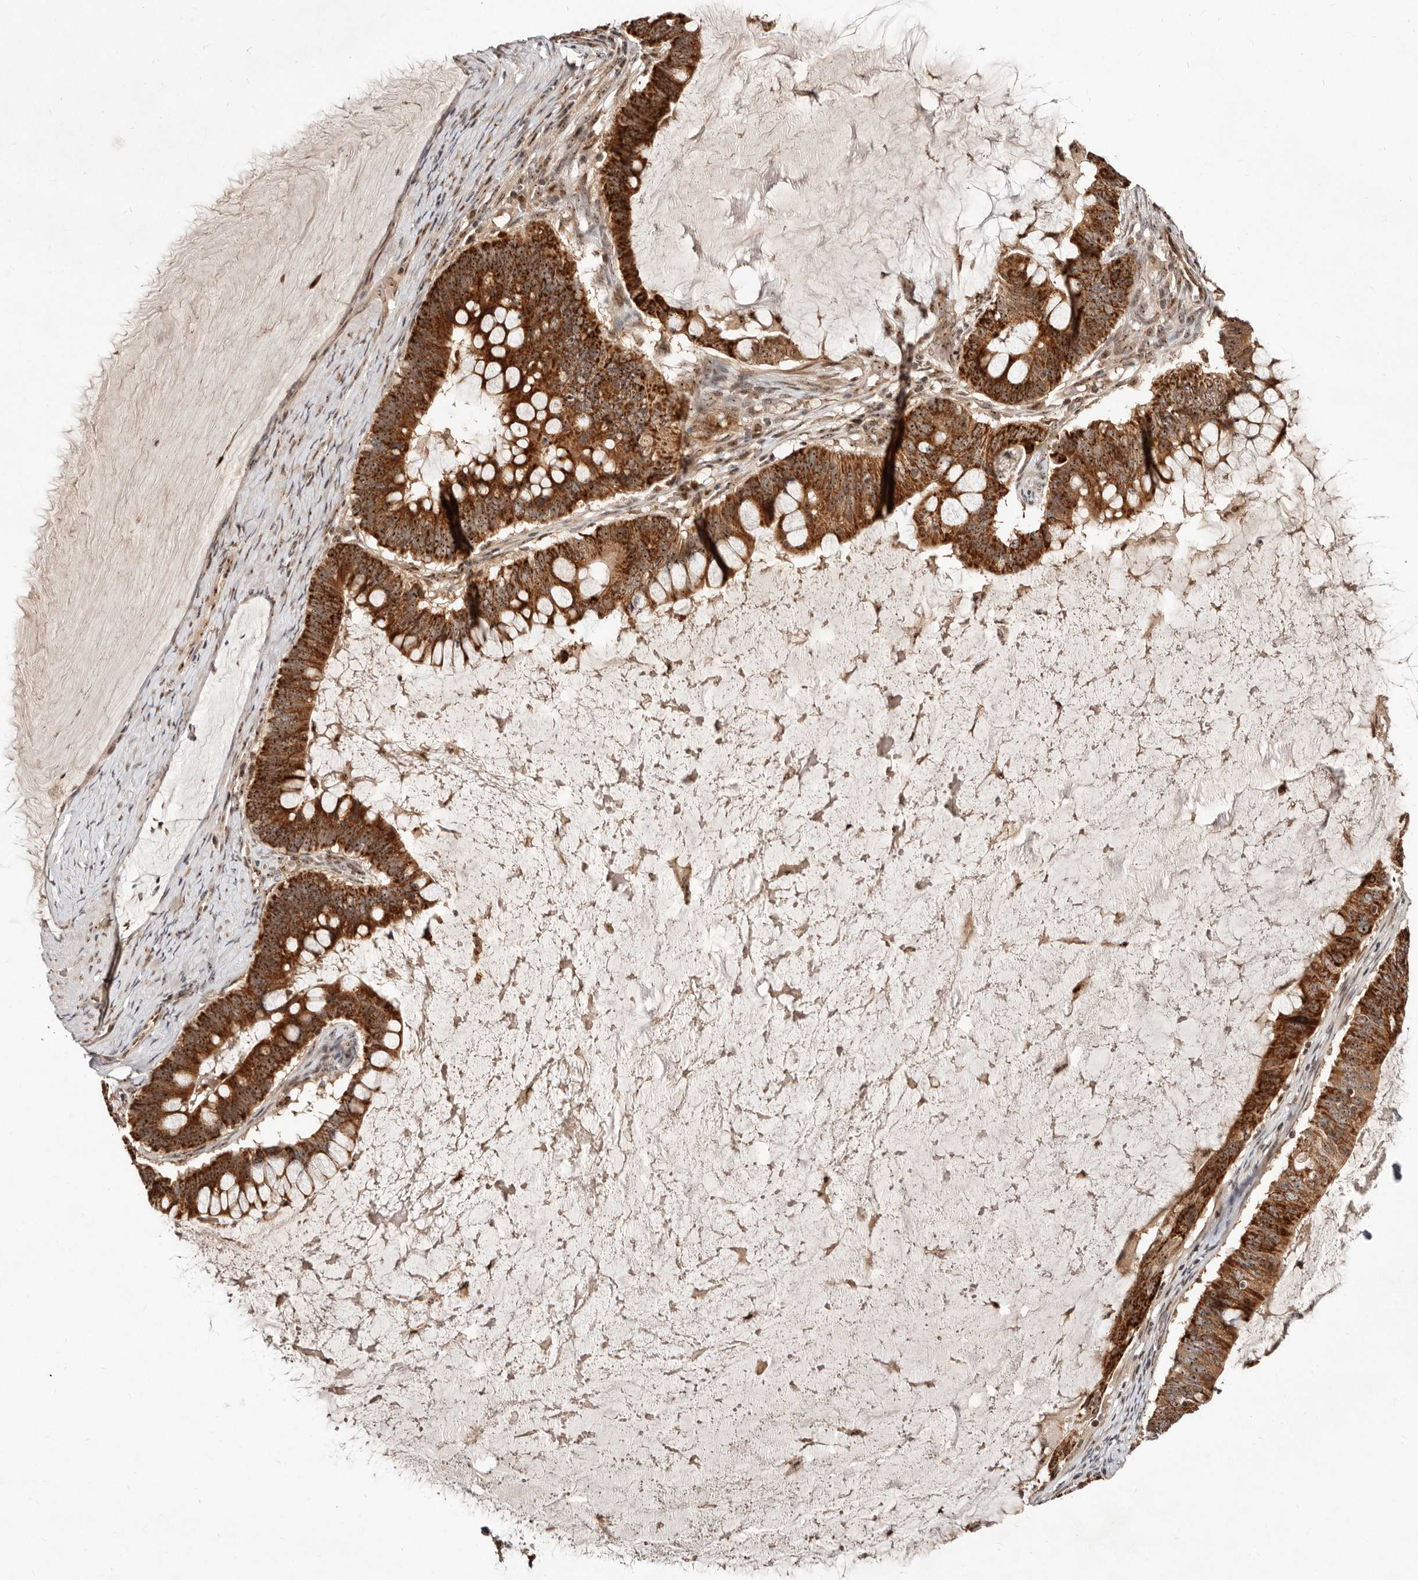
{"staining": {"intensity": "strong", "quantity": ">75%", "location": "cytoplasmic/membranous,nuclear"}, "tissue": "ovarian cancer", "cell_type": "Tumor cells", "image_type": "cancer", "snomed": [{"axis": "morphology", "description": "Cystadenocarcinoma, mucinous, NOS"}, {"axis": "topography", "description": "Ovary"}], "caption": "This is a histology image of immunohistochemistry (IHC) staining of mucinous cystadenocarcinoma (ovarian), which shows strong staining in the cytoplasmic/membranous and nuclear of tumor cells.", "gene": "APOL6", "patient": {"sex": "female", "age": 61}}